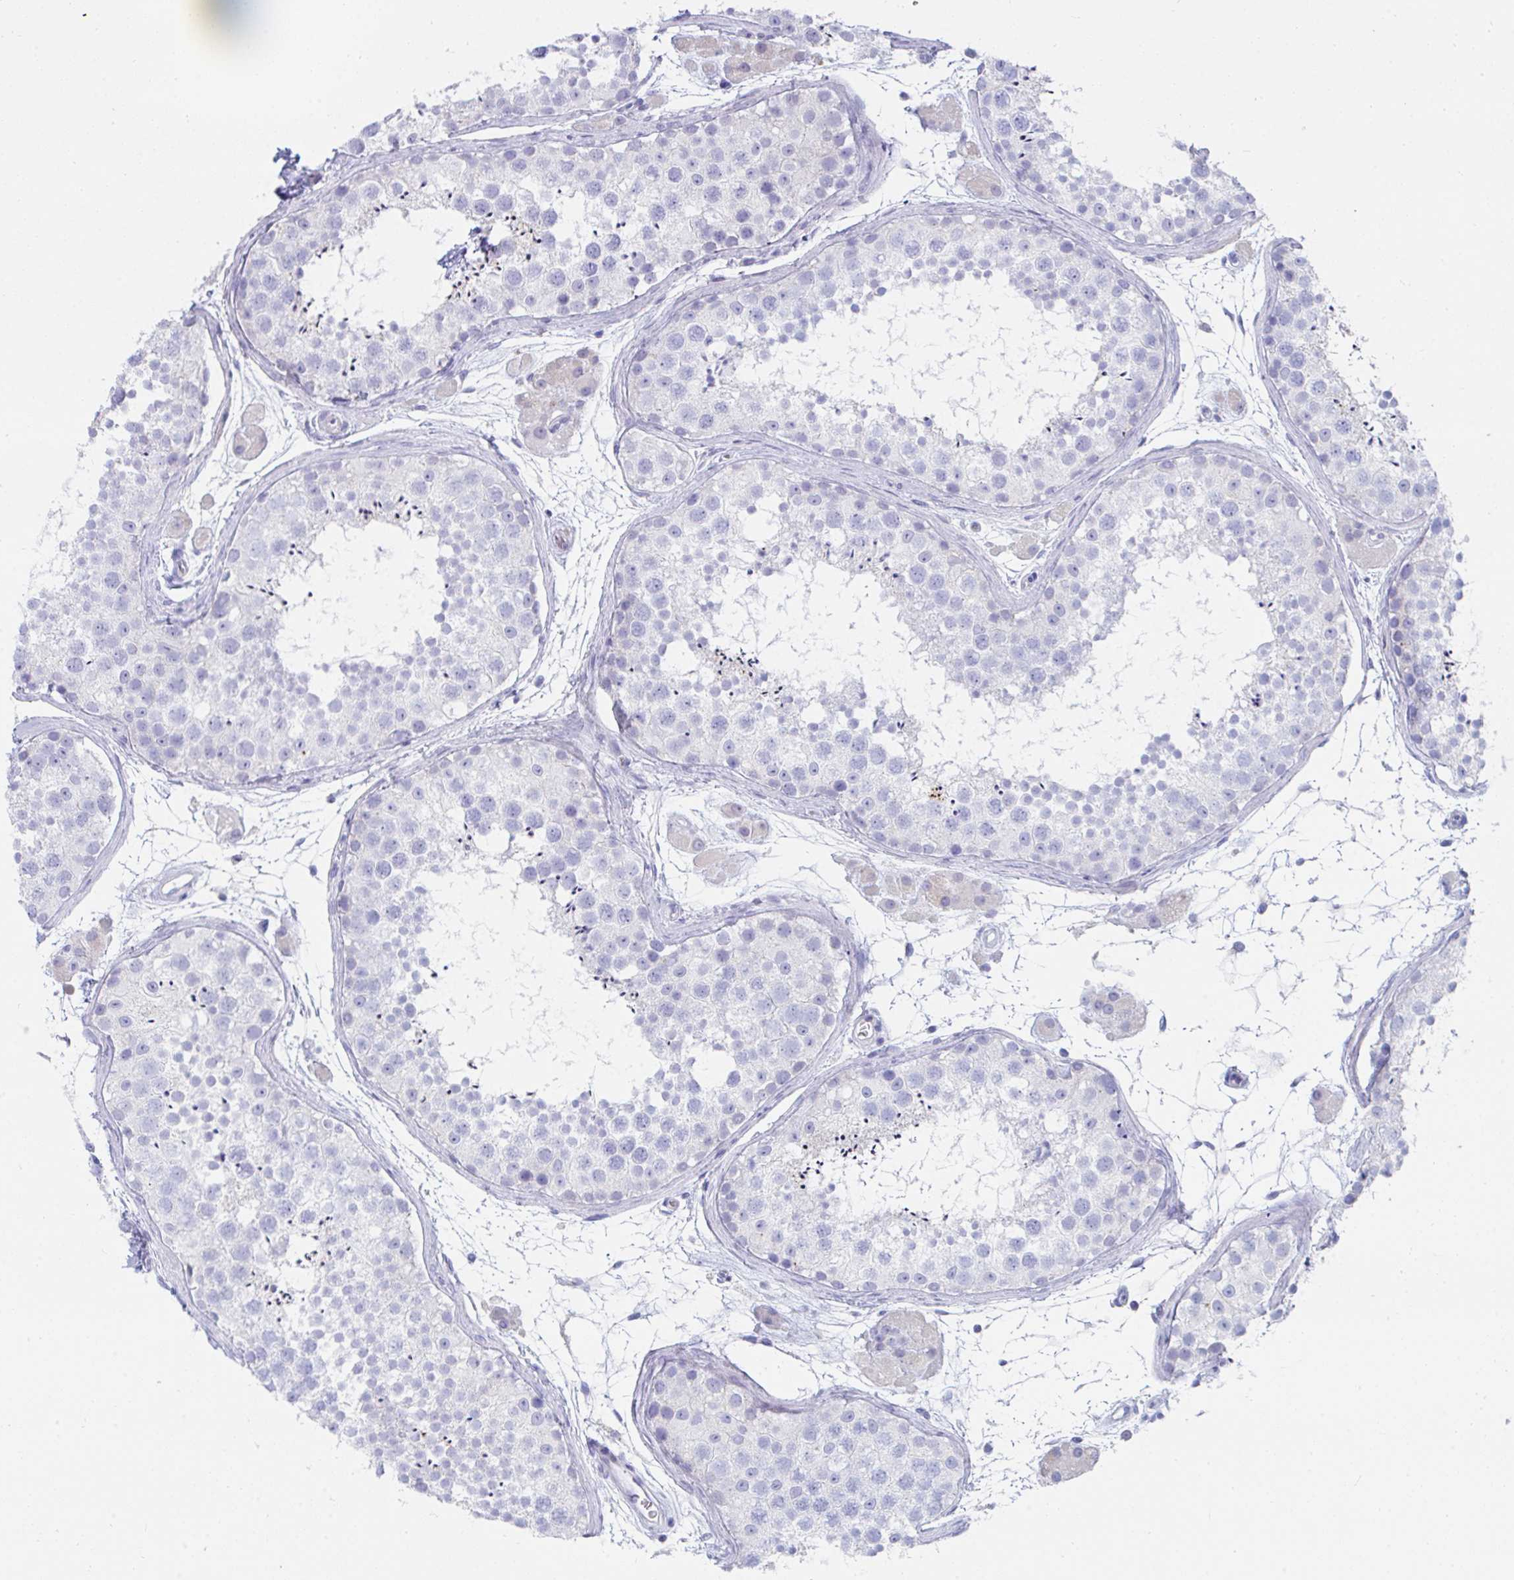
{"staining": {"intensity": "negative", "quantity": "none", "location": "none"}, "tissue": "testis", "cell_type": "Cells in seminiferous ducts", "image_type": "normal", "snomed": [{"axis": "morphology", "description": "Normal tissue, NOS"}, {"axis": "topography", "description": "Testis"}], "caption": "Immunohistochemistry (IHC) micrograph of unremarkable testis: testis stained with DAB (3,3'-diaminobenzidine) displays no significant protein positivity in cells in seminiferous ducts.", "gene": "MGAM2", "patient": {"sex": "male", "age": 41}}